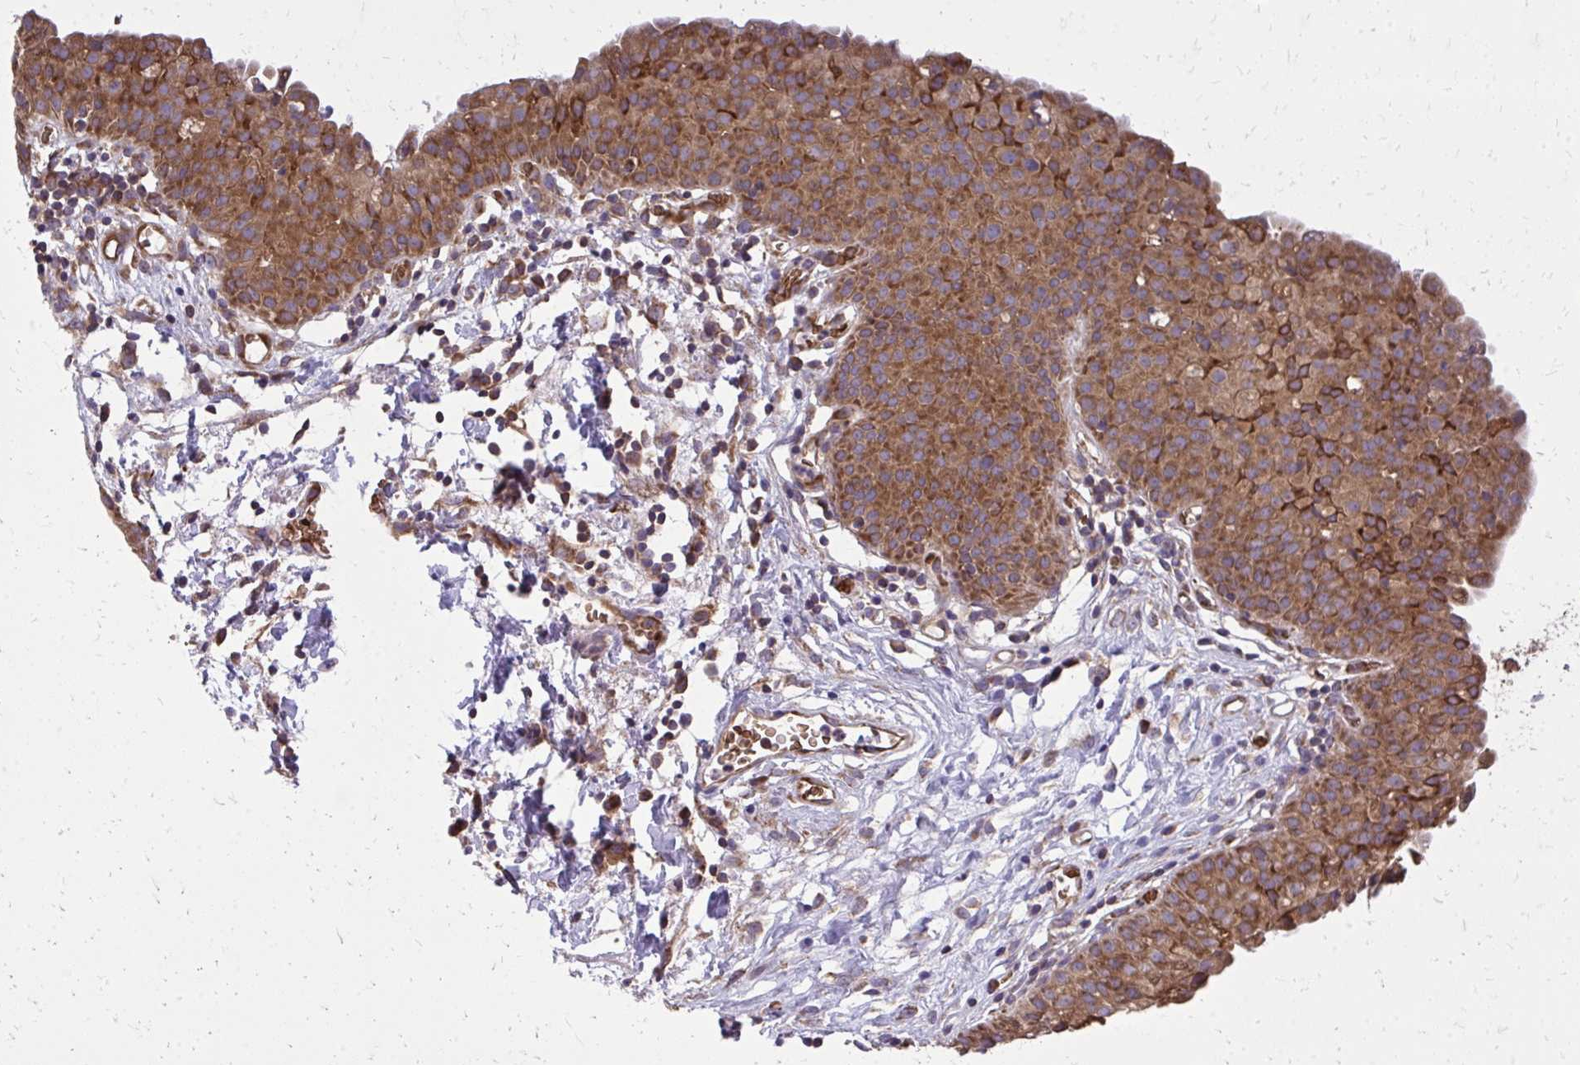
{"staining": {"intensity": "strong", "quantity": ">75%", "location": "cytoplasmic/membranous"}, "tissue": "urinary bladder", "cell_type": "Urothelial cells", "image_type": "normal", "snomed": [{"axis": "morphology", "description": "Normal tissue, NOS"}, {"axis": "morphology", "description": "Inflammation, NOS"}, {"axis": "topography", "description": "Urinary bladder"}], "caption": "Immunohistochemistry (IHC) histopathology image of unremarkable urinary bladder: human urinary bladder stained using IHC reveals high levels of strong protein expression localized specifically in the cytoplasmic/membranous of urothelial cells, appearing as a cytoplasmic/membranous brown color.", "gene": "PDK4", "patient": {"sex": "male", "age": 57}}